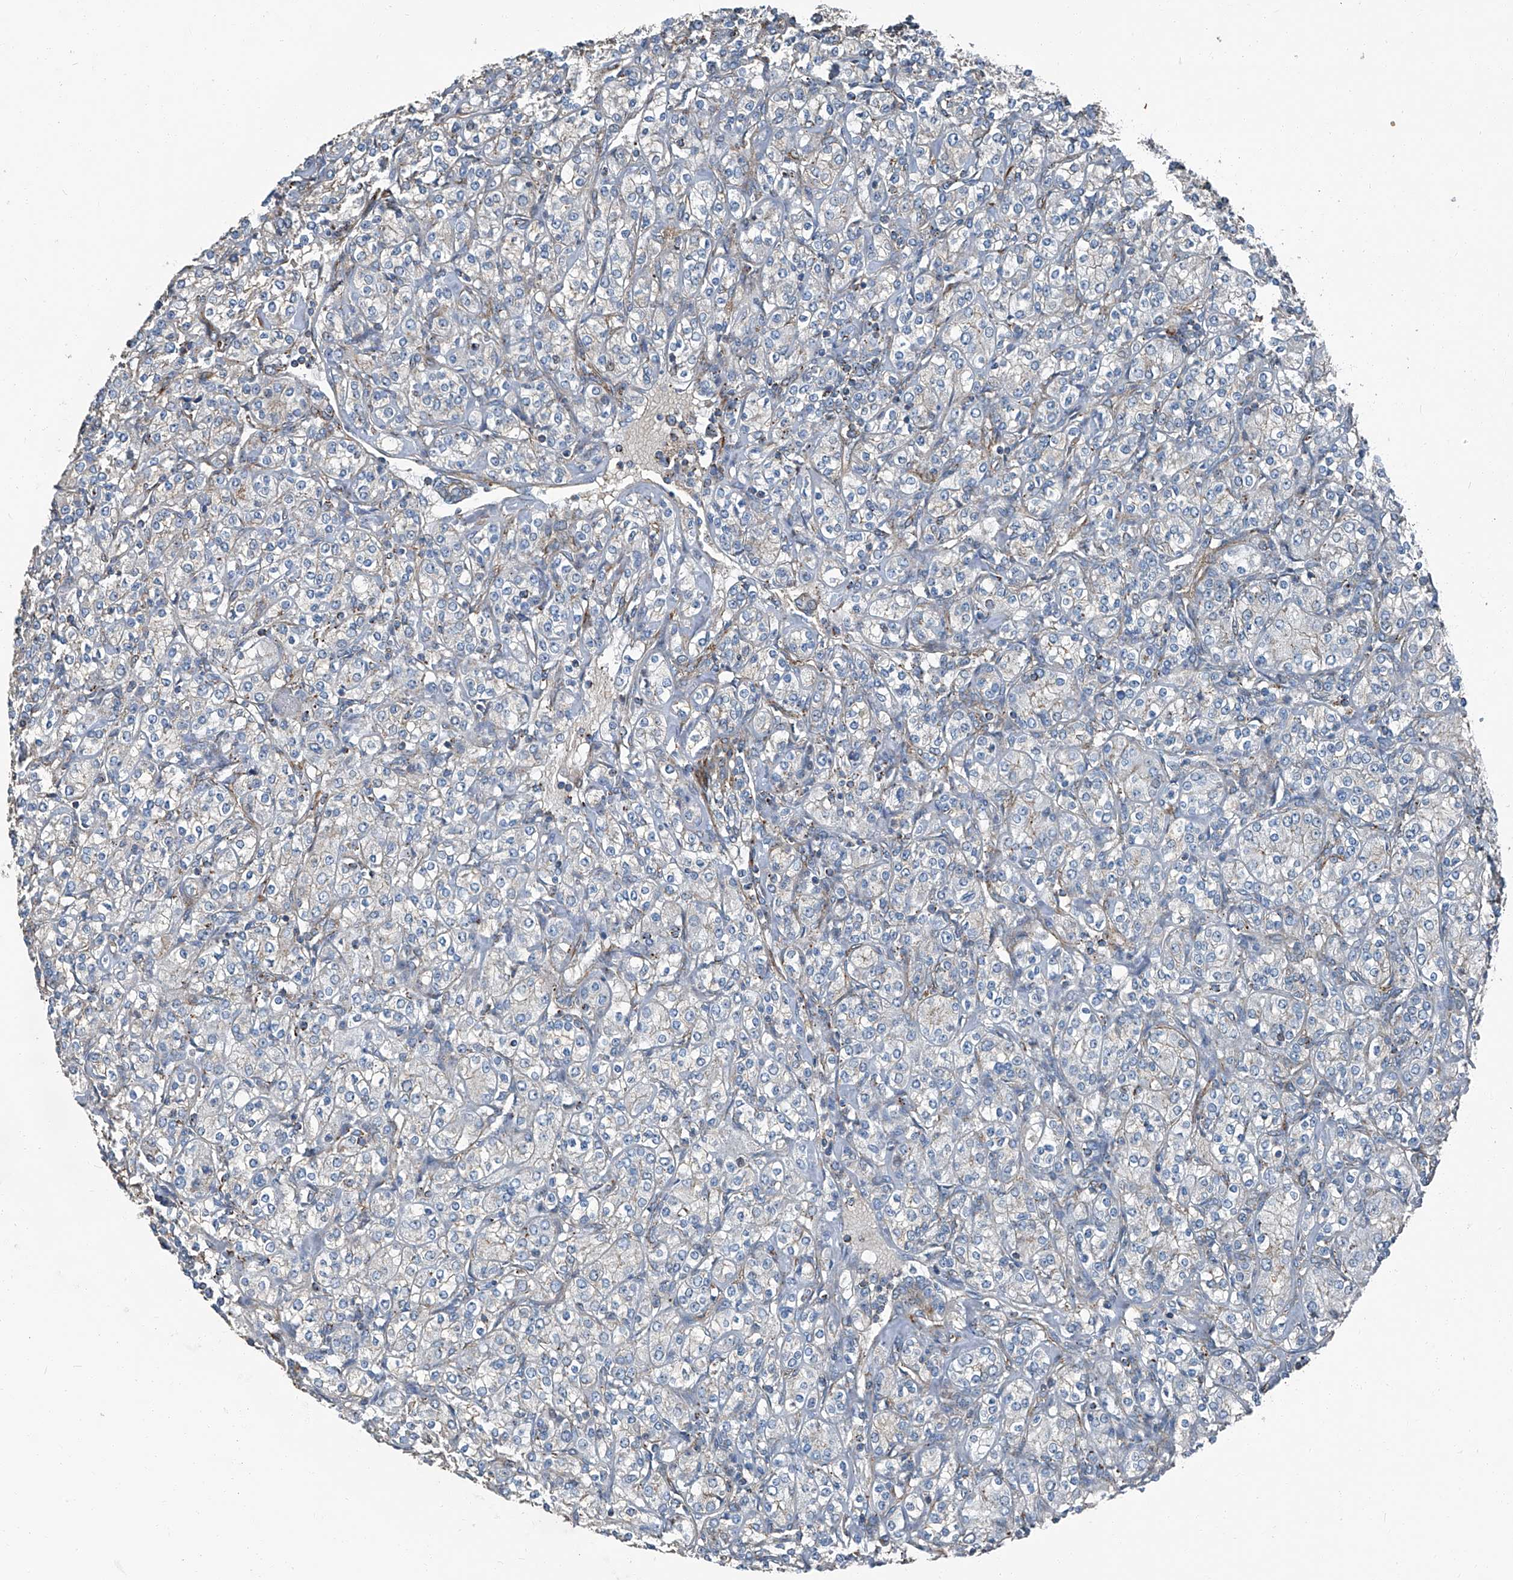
{"staining": {"intensity": "negative", "quantity": "none", "location": "none"}, "tissue": "renal cancer", "cell_type": "Tumor cells", "image_type": "cancer", "snomed": [{"axis": "morphology", "description": "Adenocarcinoma, NOS"}, {"axis": "topography", "description": "Kidney"}], "caption": "High magnification brightfield microscopy of adenocarcinoma (renal) stained with DAB (brown) and counterstained with hematoxylin (blue): tumor cells show no significant staining.", "gene": "SEPTIN7", "patient": {"sex": "male", "age": 77}}